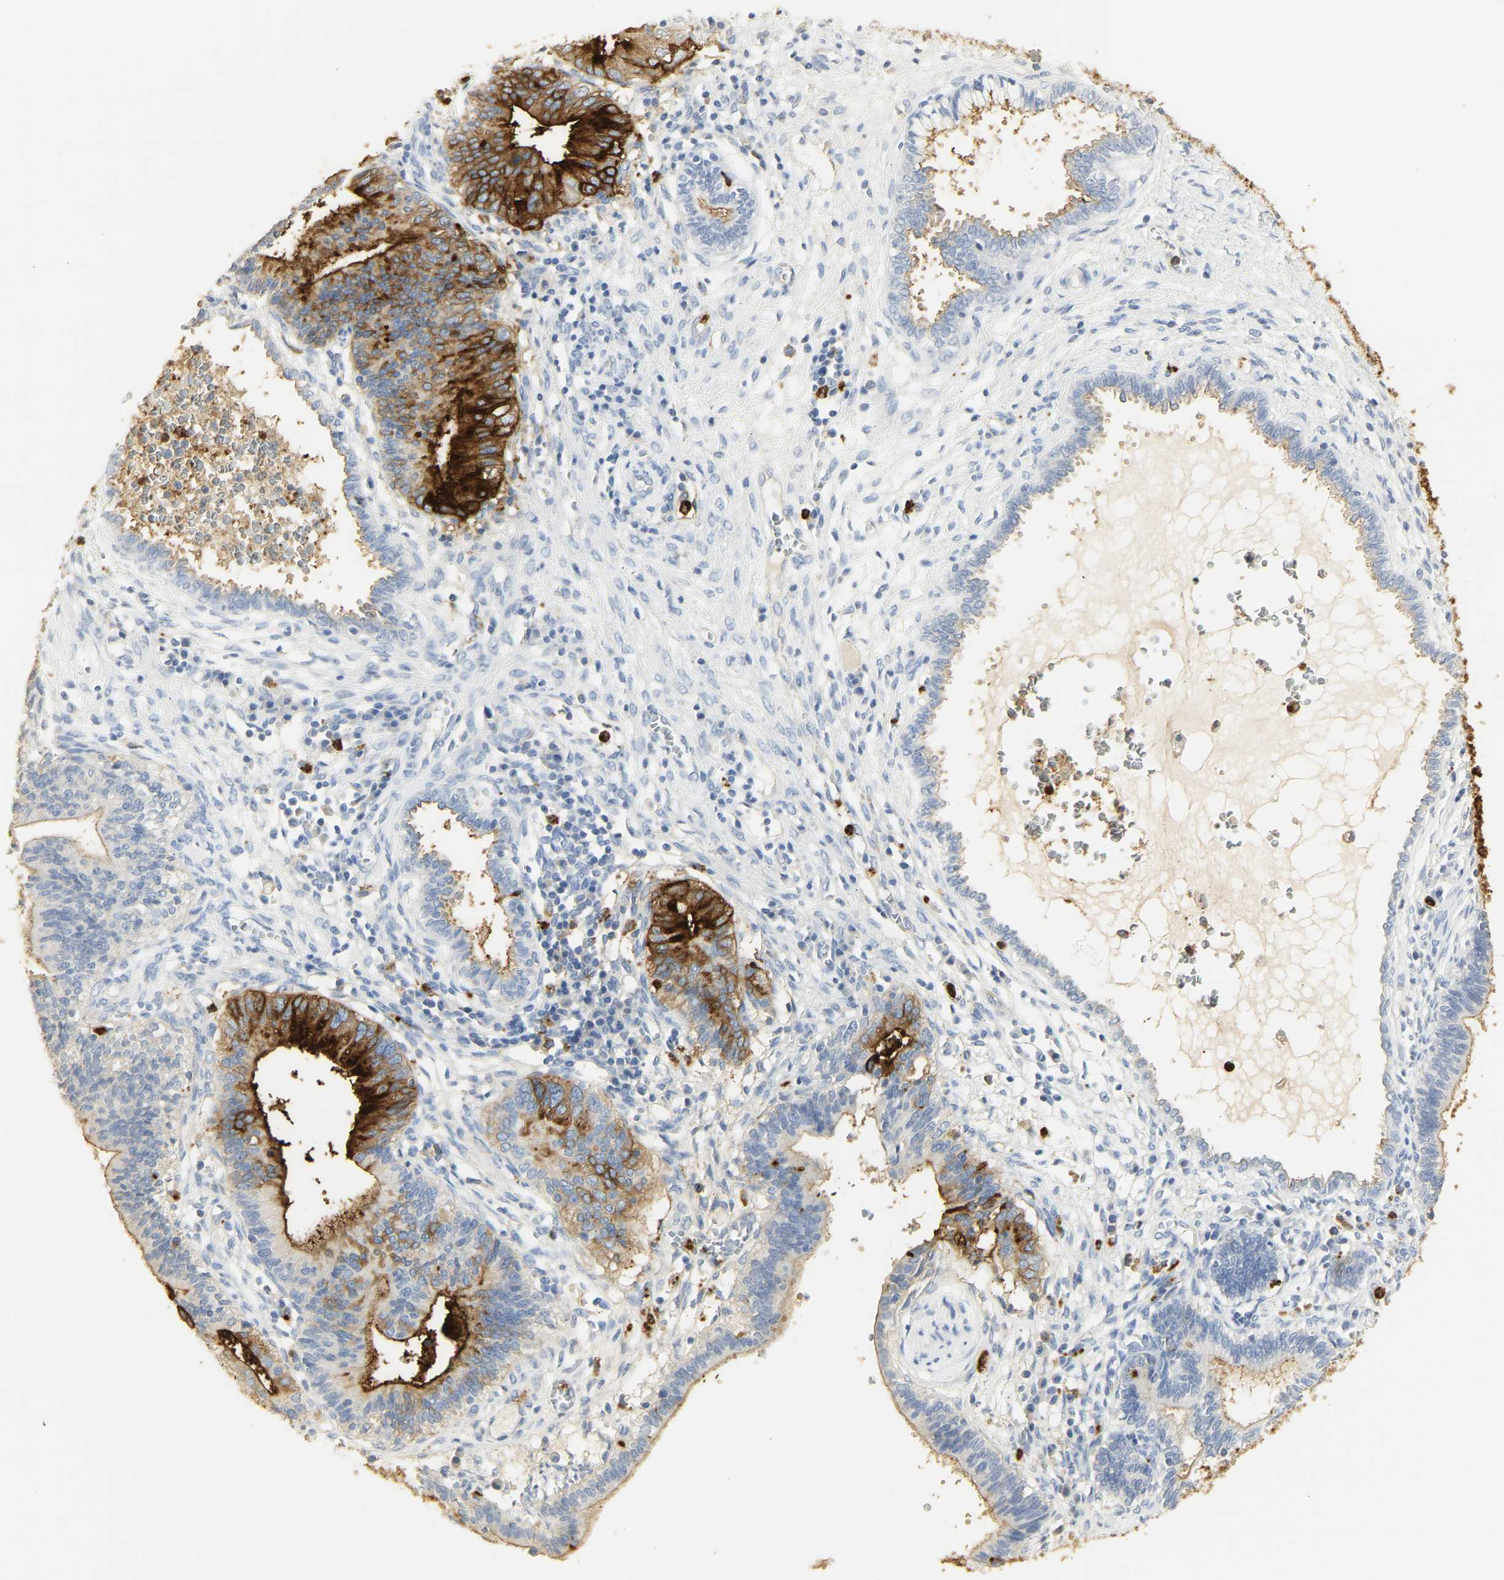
{"staining": {"intensity": "strong", "quantity": "25%-75%", "location": "cytoplasmic/membranous"}, "tissue": "cervical cancer", "cell_type": "Tumor cells", "image_type": "cancer", "snomed": [{"axis": "morphology", "description": "Adenocarcinoma, NOS"}, {"axis": "topography", "description": "Cervix"}], "caption": "Cervical cancer (adenocarcinoma) was stained to show a protein in brown. There is high levels of strong cytoplasmic/membranous positivity in about 25%-75% of tumor cells.", "gene": "CEACAM5", "patient": {"sex": "female", "age": 44}}